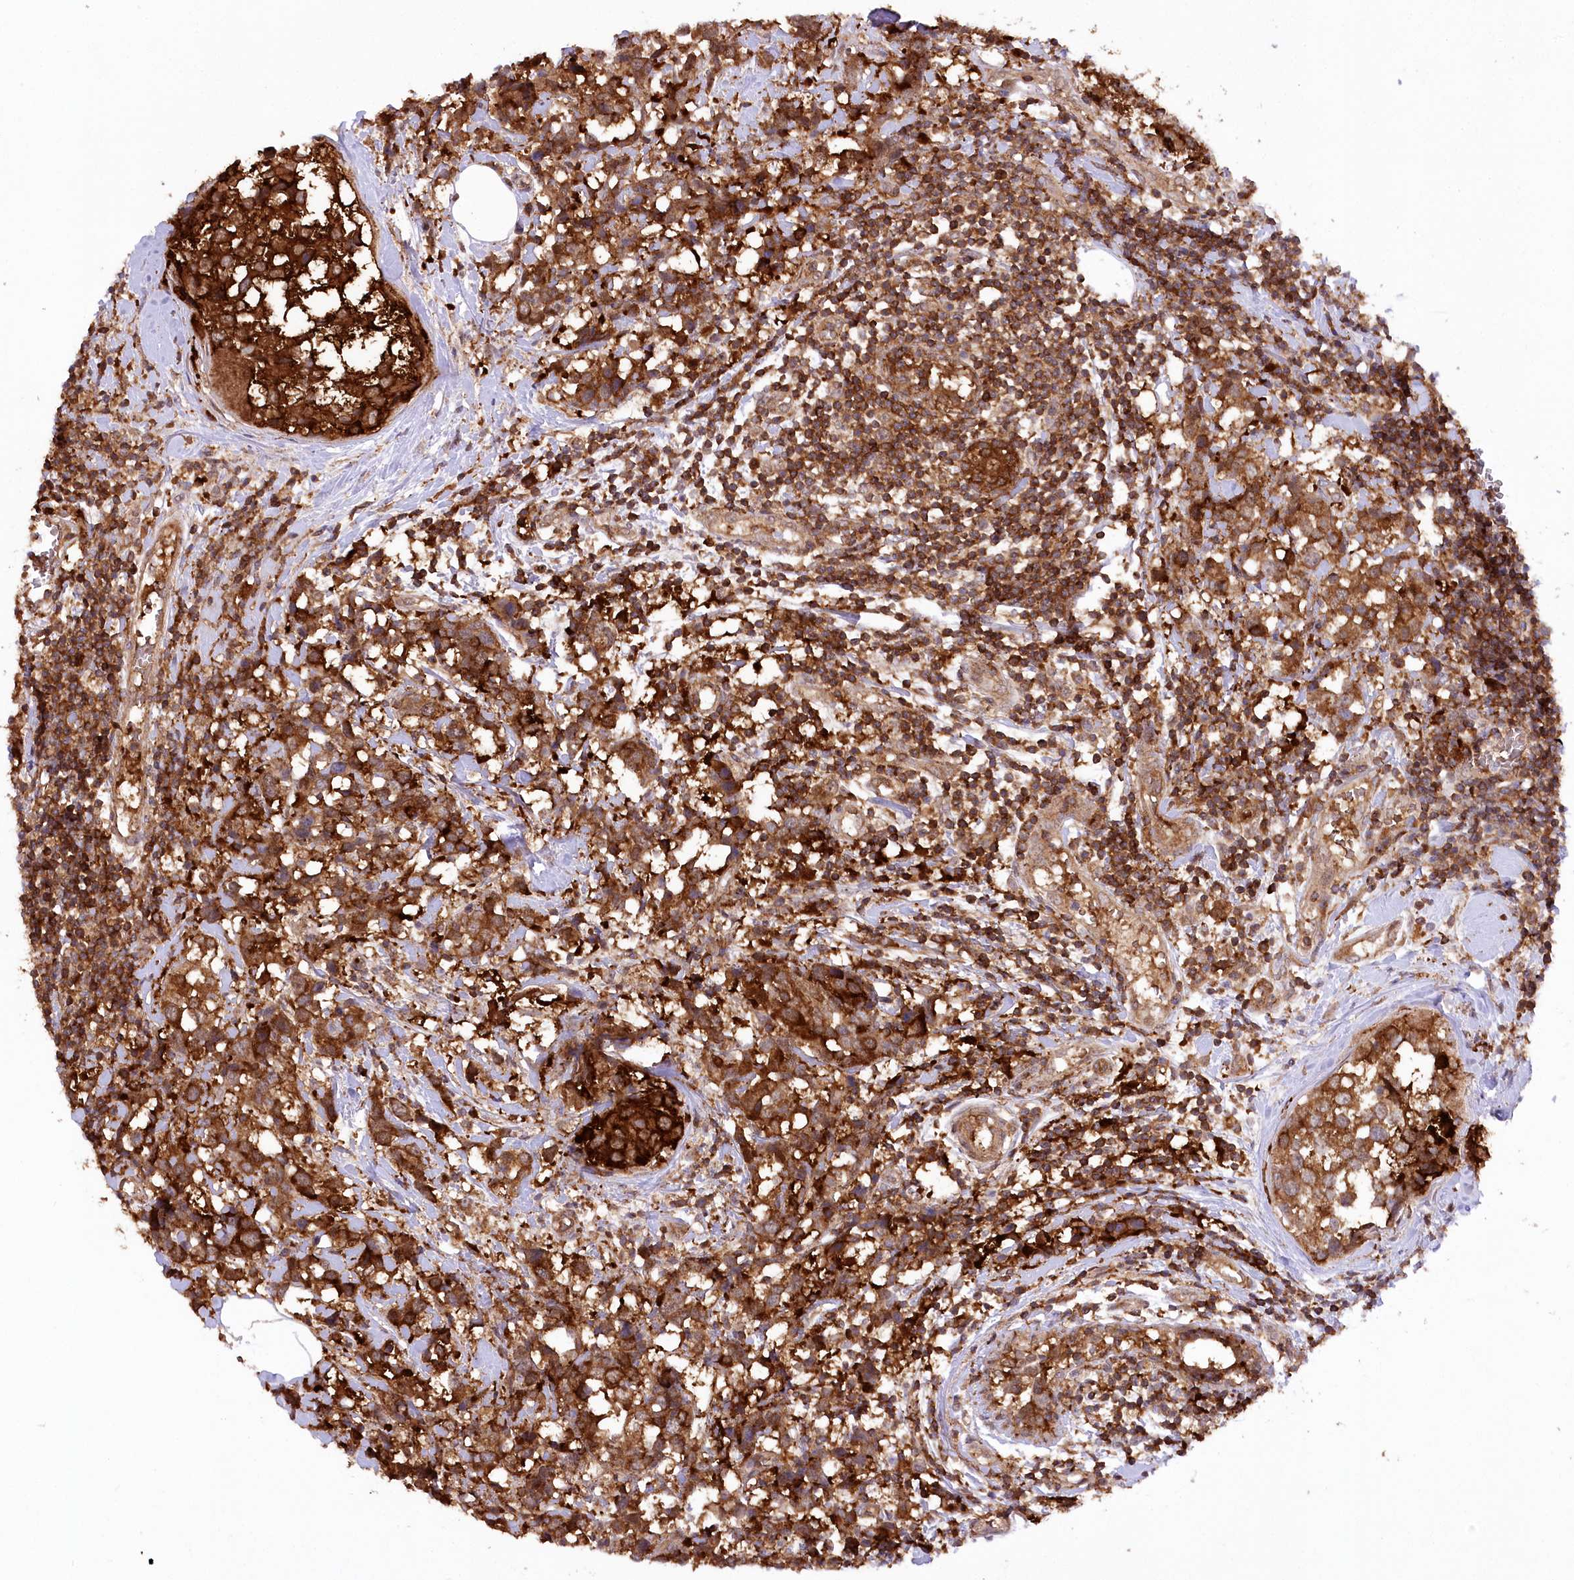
{"staining": {"intensity": "moderate", "quantity": ">75%", "location": "cytoplasmic/membranous"}, "tissue": "breast cancer", "cell_type": "Tumor cells", "image_type": "cancer", "snomed": [{"axis": "morphology", "description": "Lobular carcinoma"}, {"axis": "topography", "description": "Breast"}], "caption": "A medium amount of moderate cytoplasmic/membranous positivity is appreciated in approximately >75% of tumor cells in breast lobular carcinoma tissue.", "gene": "CCDC91", "patient": {"sex": "female", "age": 59}}